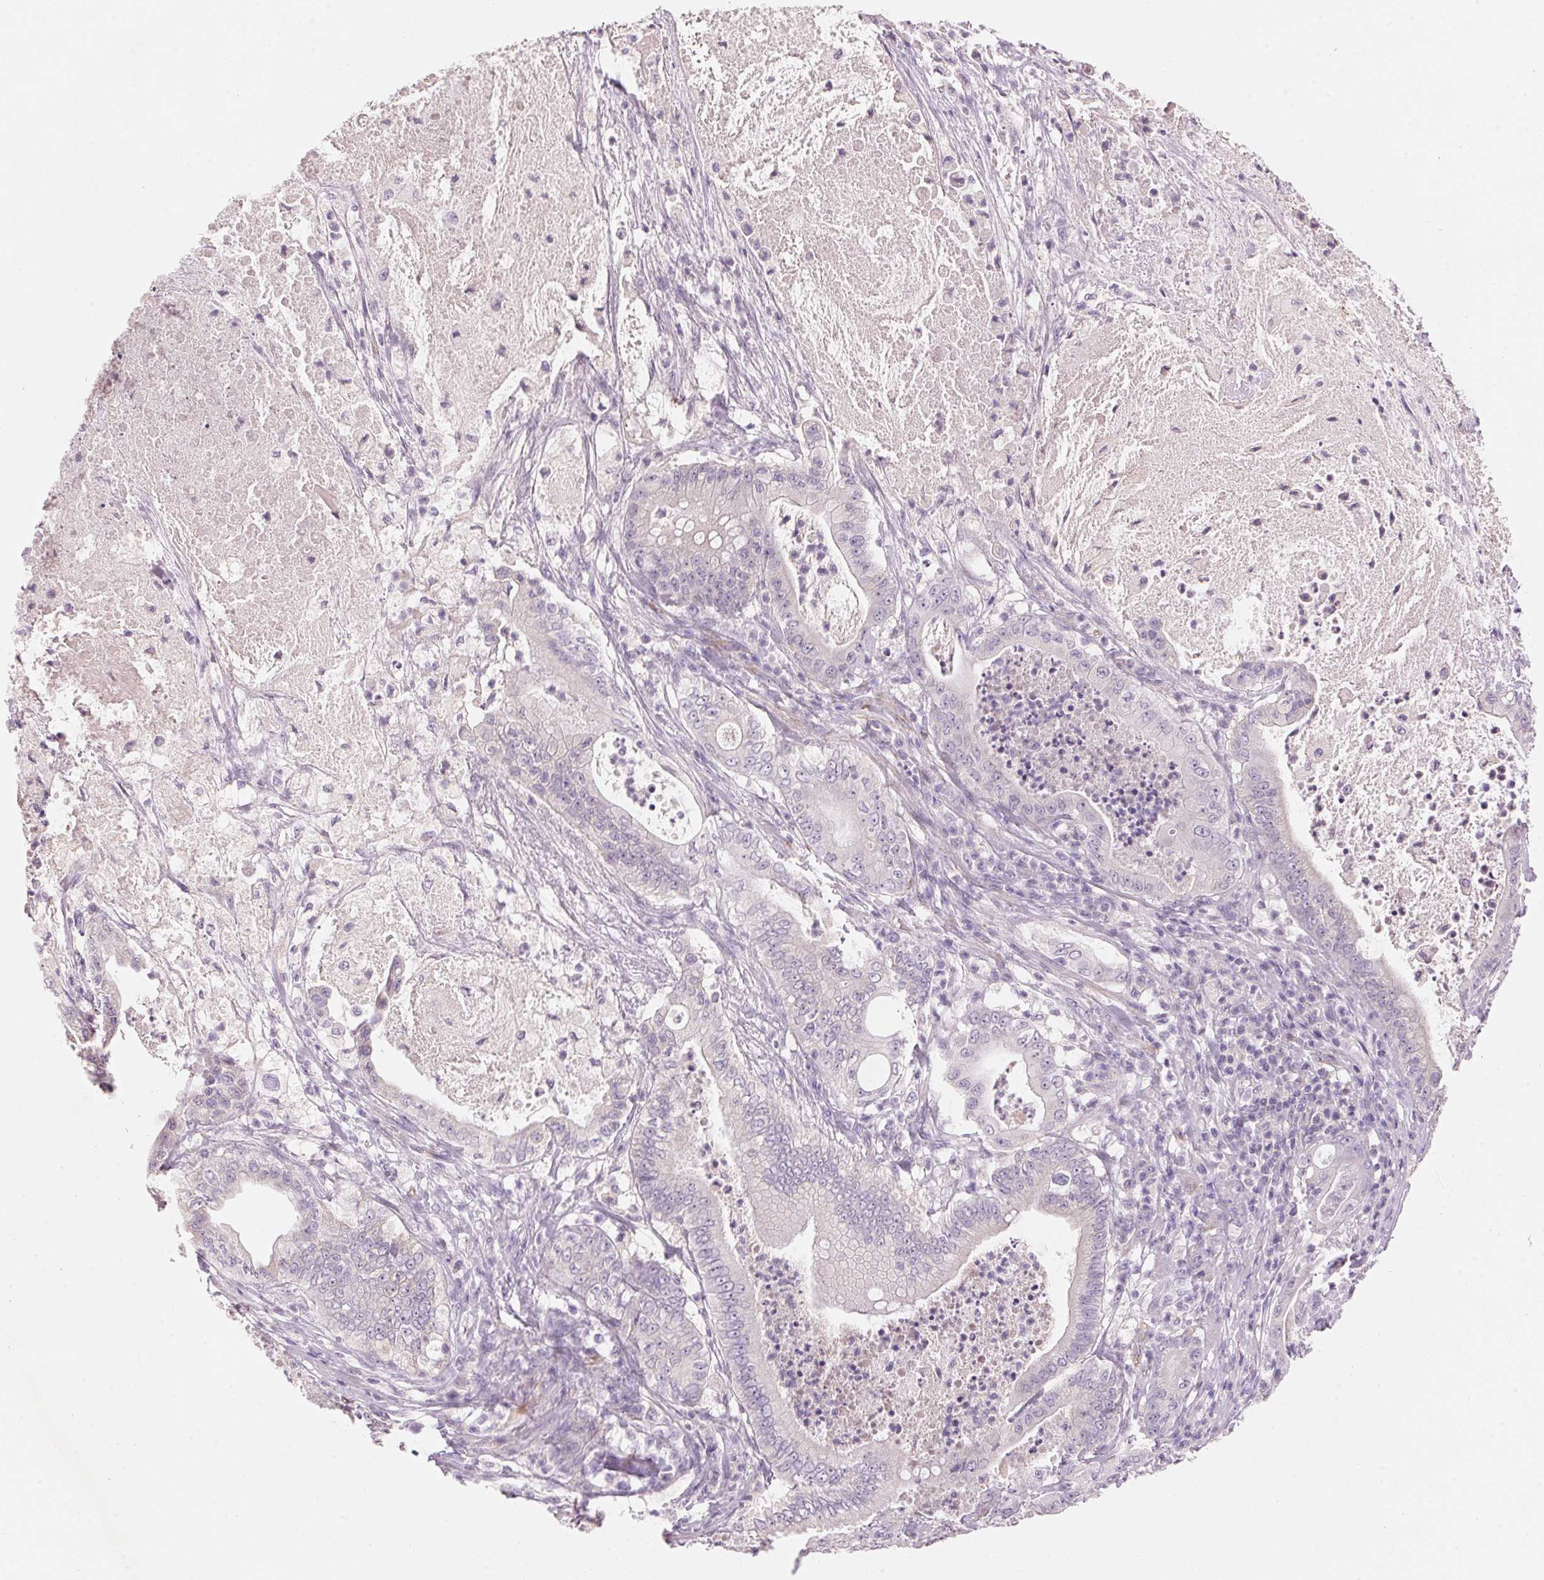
{"staining": {"intensity": "negative", "quantity": "none", "location": "none"}, "tissue": "pancreatic cancer", "cell_type": "Tumor cells", "image_type": "cancer", "snomed": [{"axis": "morphology", "description": "Adenocarcinoma, NOS"}, {"axis": "topography", "description": "Pancreas"}], "caption": "This is an immunohistochemistry (IHC) photomicrograph of pancreatic cancer (adenocarcinoma). There is no staining in tumor cells.", "gene": "CYP11B1", "patient": {"sex": "male", "age": 71}}